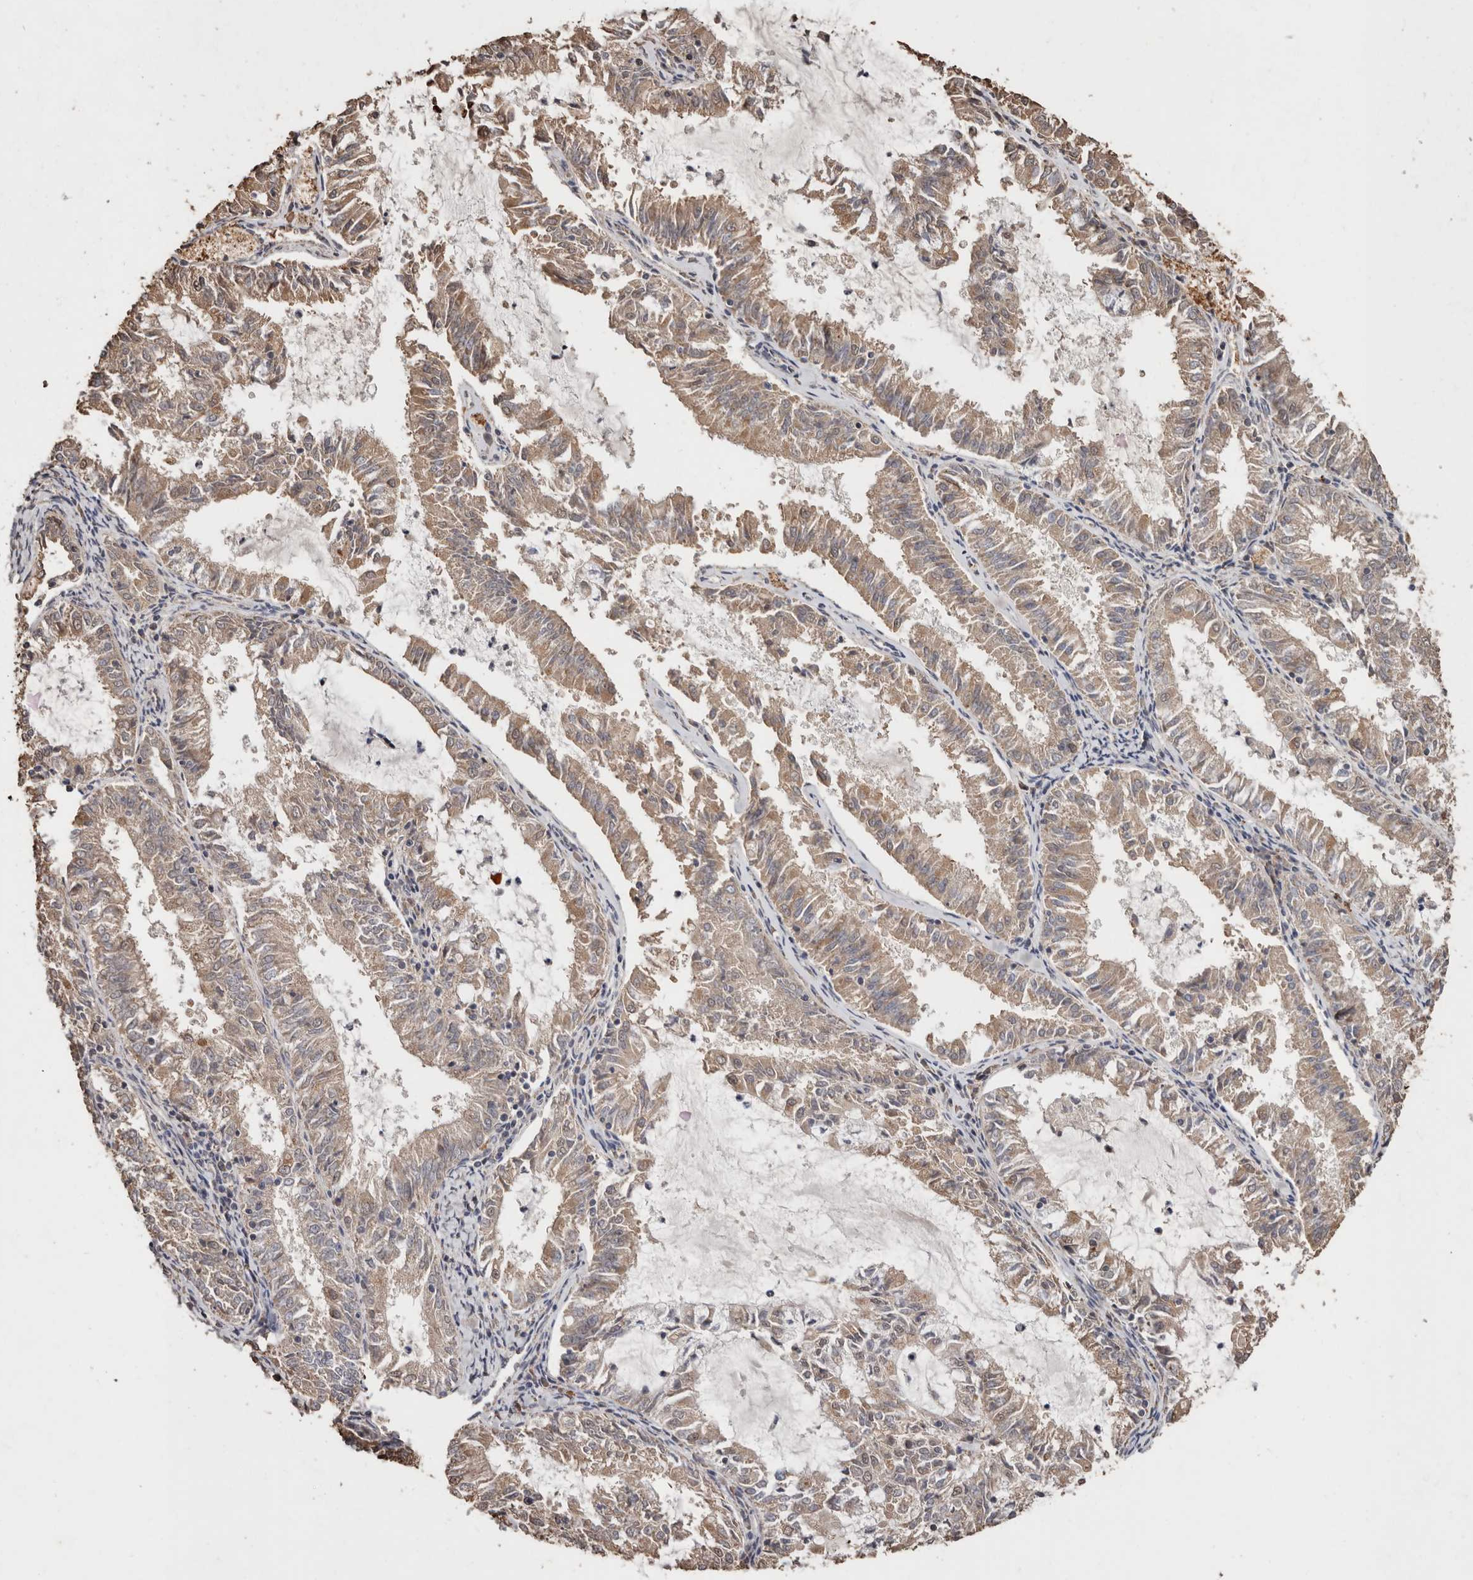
{"staining": {"intensity": "weak", "quantity": ">75%", "location": "cytoplasmic/membranous"}, "tissue": "endometrial cancer", "cell_type": "Tumor cells", "image_type": "cancer", "snomed": [{"axis": "morphology", "description": "Adenocarcinoma, NOS"}, {"axis": "topography", "description": "Endometrium"}], "caption": "Protein positivity by immunohistochemistry exhibits weak cytoplasmic/membranous positivity in approximately >75% of tumor cells in endometrial cancer (adenocarcinoma).", "gene": "GRAMD2A", "patient": {"sex": "female", "age": 57}}